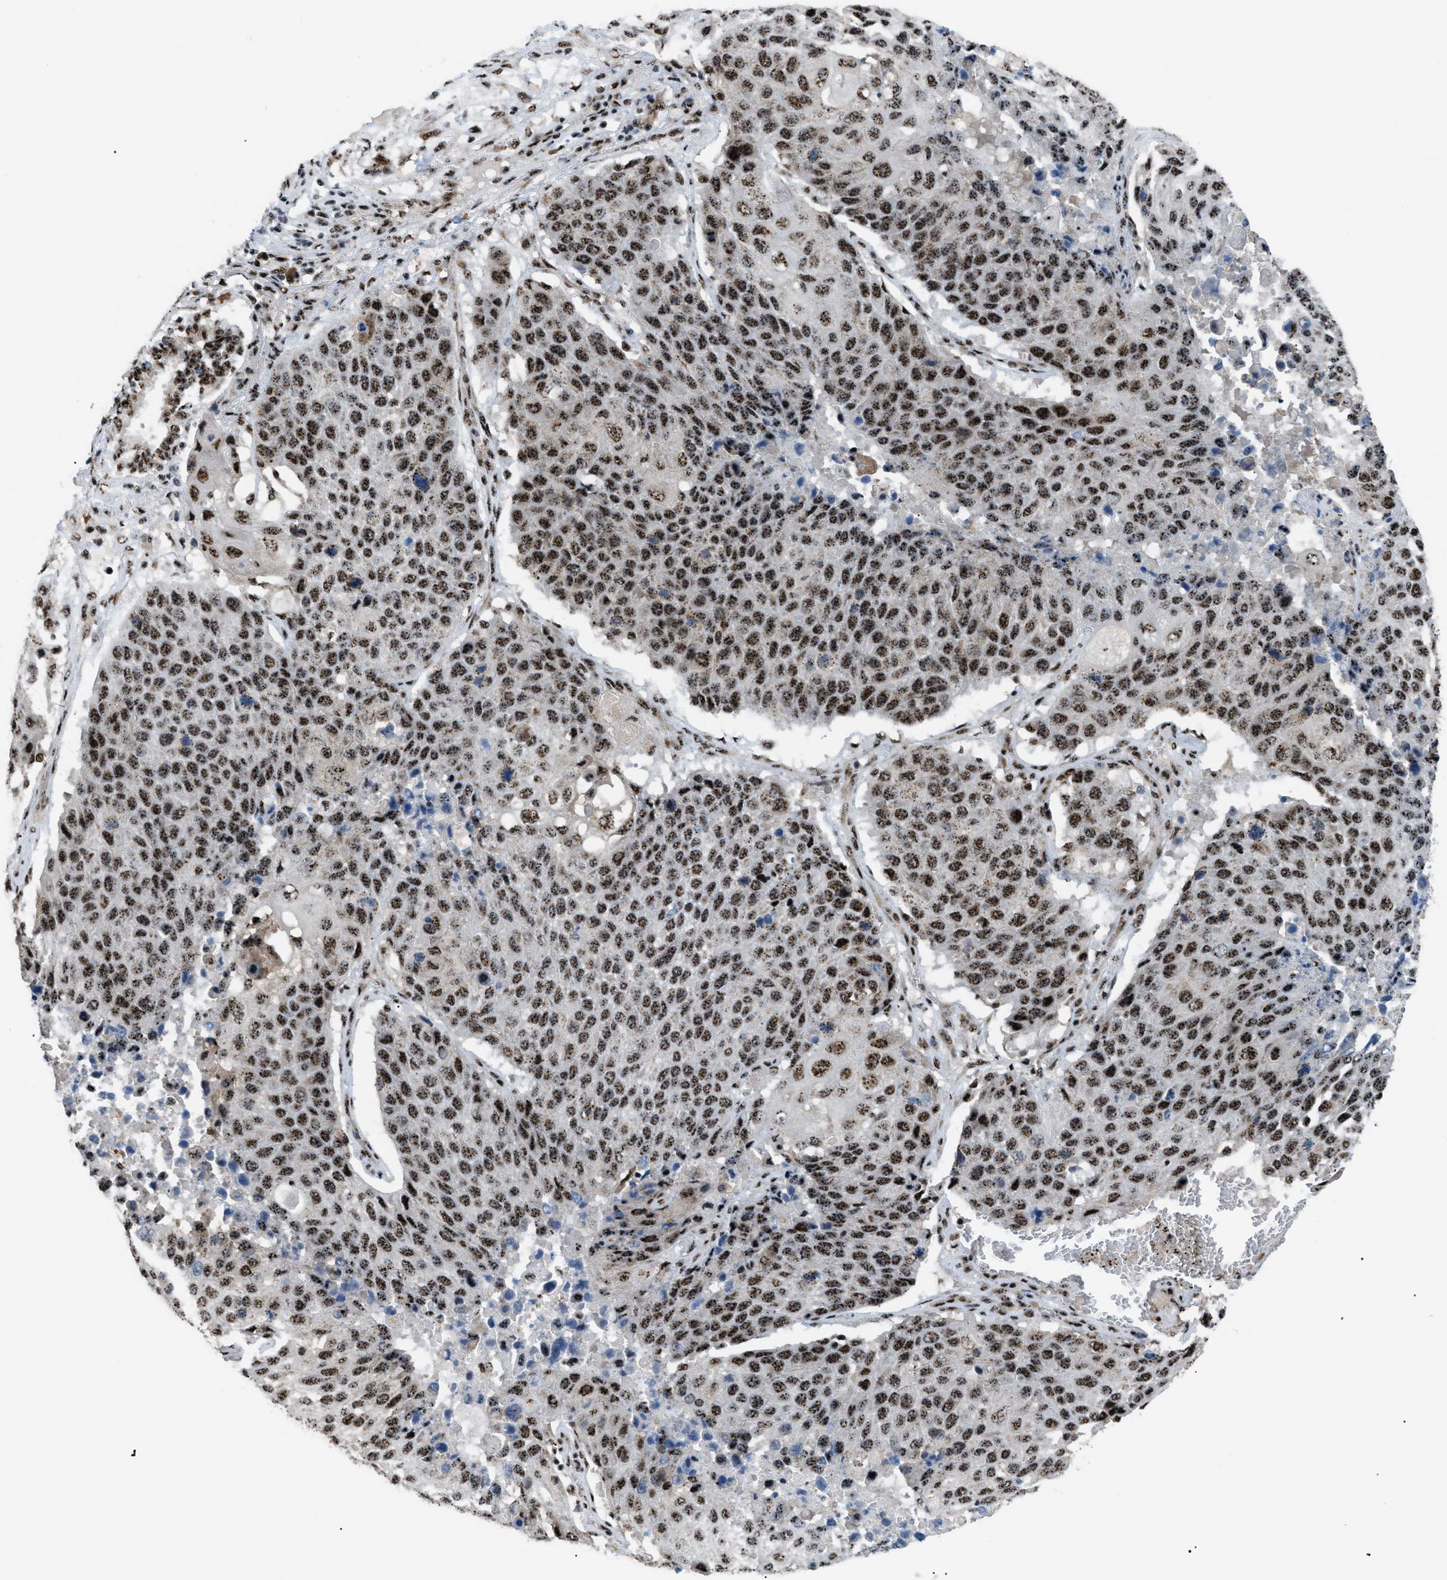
{"staining": {"intensity": "strong", "quantity": ">75%", "location": "nuclear"}, "tissue": "lung cancer", "cell_type": "Tumor cells", "image_type": "cancer", "snomed": [{"axis": "morphology", "description": "Squamous cell carcinoma, NOS"}, {"axis": "topography", "description": "Lung"}], "caption": "High-power microscopy captured an IHC micrograph of lung squamous cell carcinoma, revealing strong nuclear expression in approximately >75% of tumor cells.", "gene": "CDR2", "patient": {"sex": "male", "age": 61}}